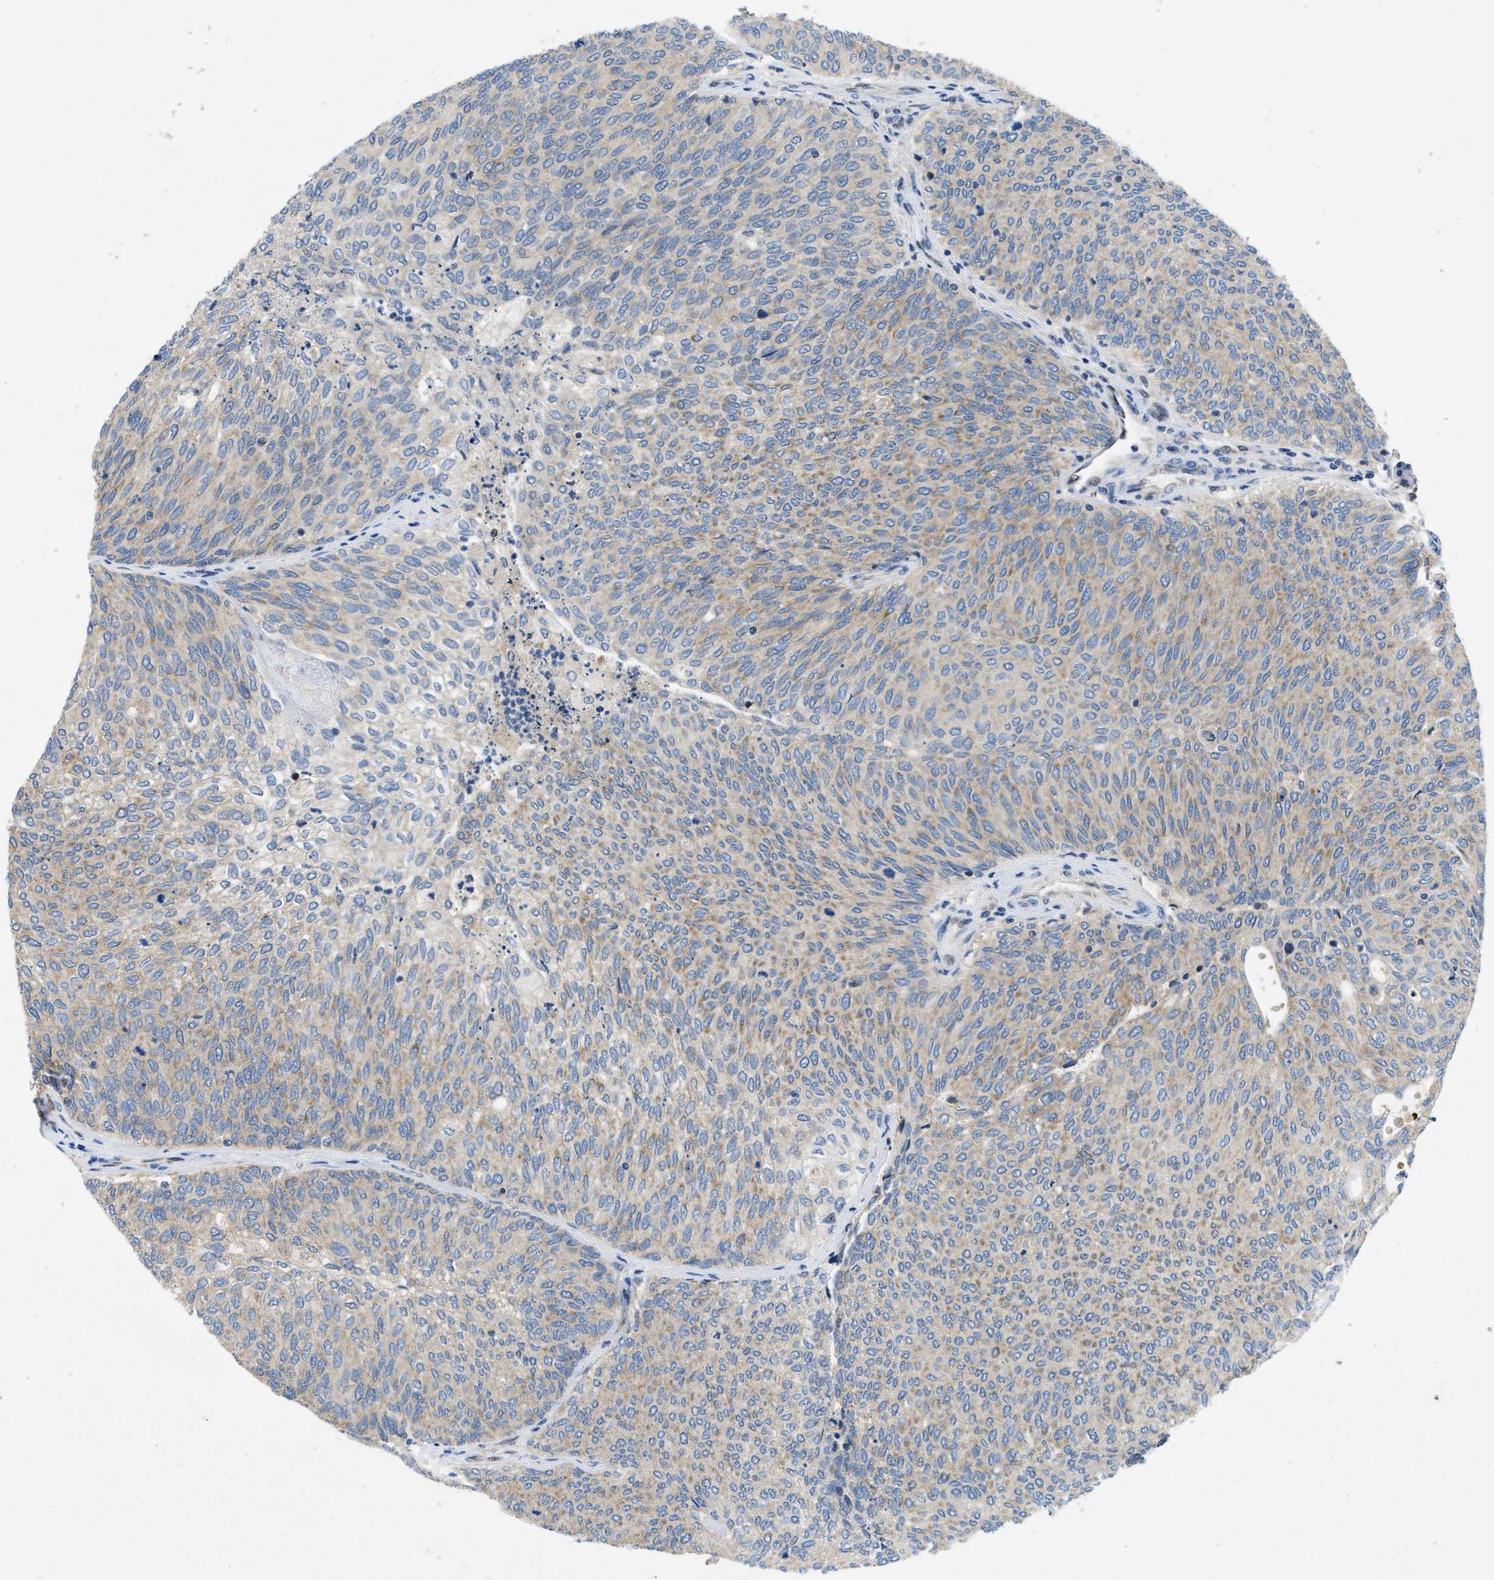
{"staining": {"intensity": "weak", "quantity": "<25%", "location": "cytoplasmic/membranous"}, "tissue": "urothelial cancer", "cell_type": "Tumor cells", "image_type": "cancer", "snomed": [{"axis": "morphology", "description": "Urothelial carcinoma, Low grade"}, {"axis": "topography", "description": "Urinary bladder"}], "caption": "A high-resolution histopathology image shows immunohistochemistry (IHC) staining of urothelial cancer, which reveals no significant staining in tumor cells.", "gene": "PNKD", "patient": {"sex": "female", "age": 79}}